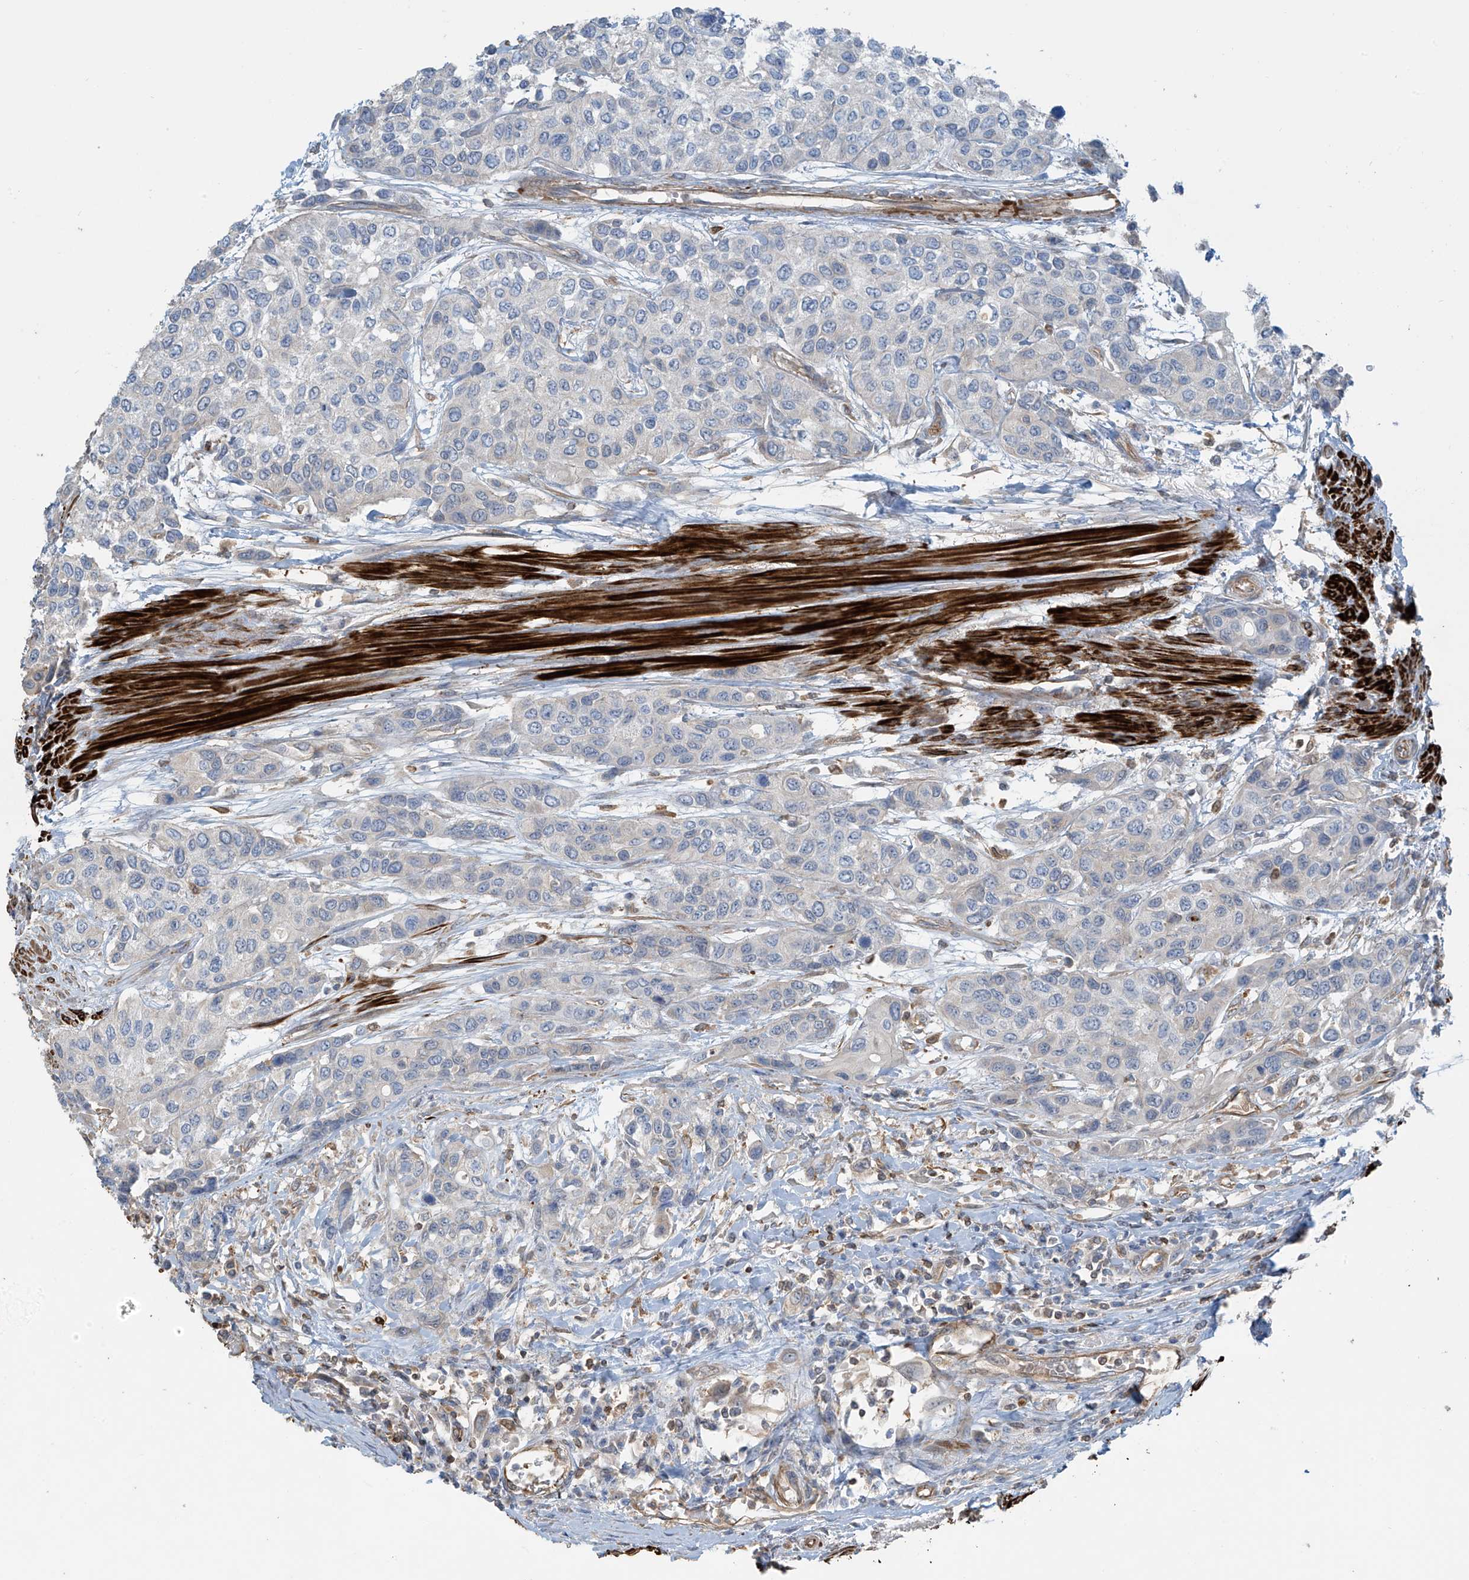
{"staining": {"intensity": "negative", "quantity": "none", "location": "none"}, "tissue": "urothelial cancer", "cell_type": "Tumor cells", "image_type": "cancer", "snomed": [{"axis": "morphology", "description": "Normal tissue, NOS"}, {"axis": "morphology", "description": "Urothelial carcinoma, High grade"}, {"axis": "topography", "description": "Vascular tissue"}, {"axis": "topography", "description": "Urinary bladder"}], "caption": "There is no significant staining in tumor cells of urothelial carcinoma (high-grade).", "gene": "SH3BGRL3", "patient": {"sex": "female", "age": 56}}